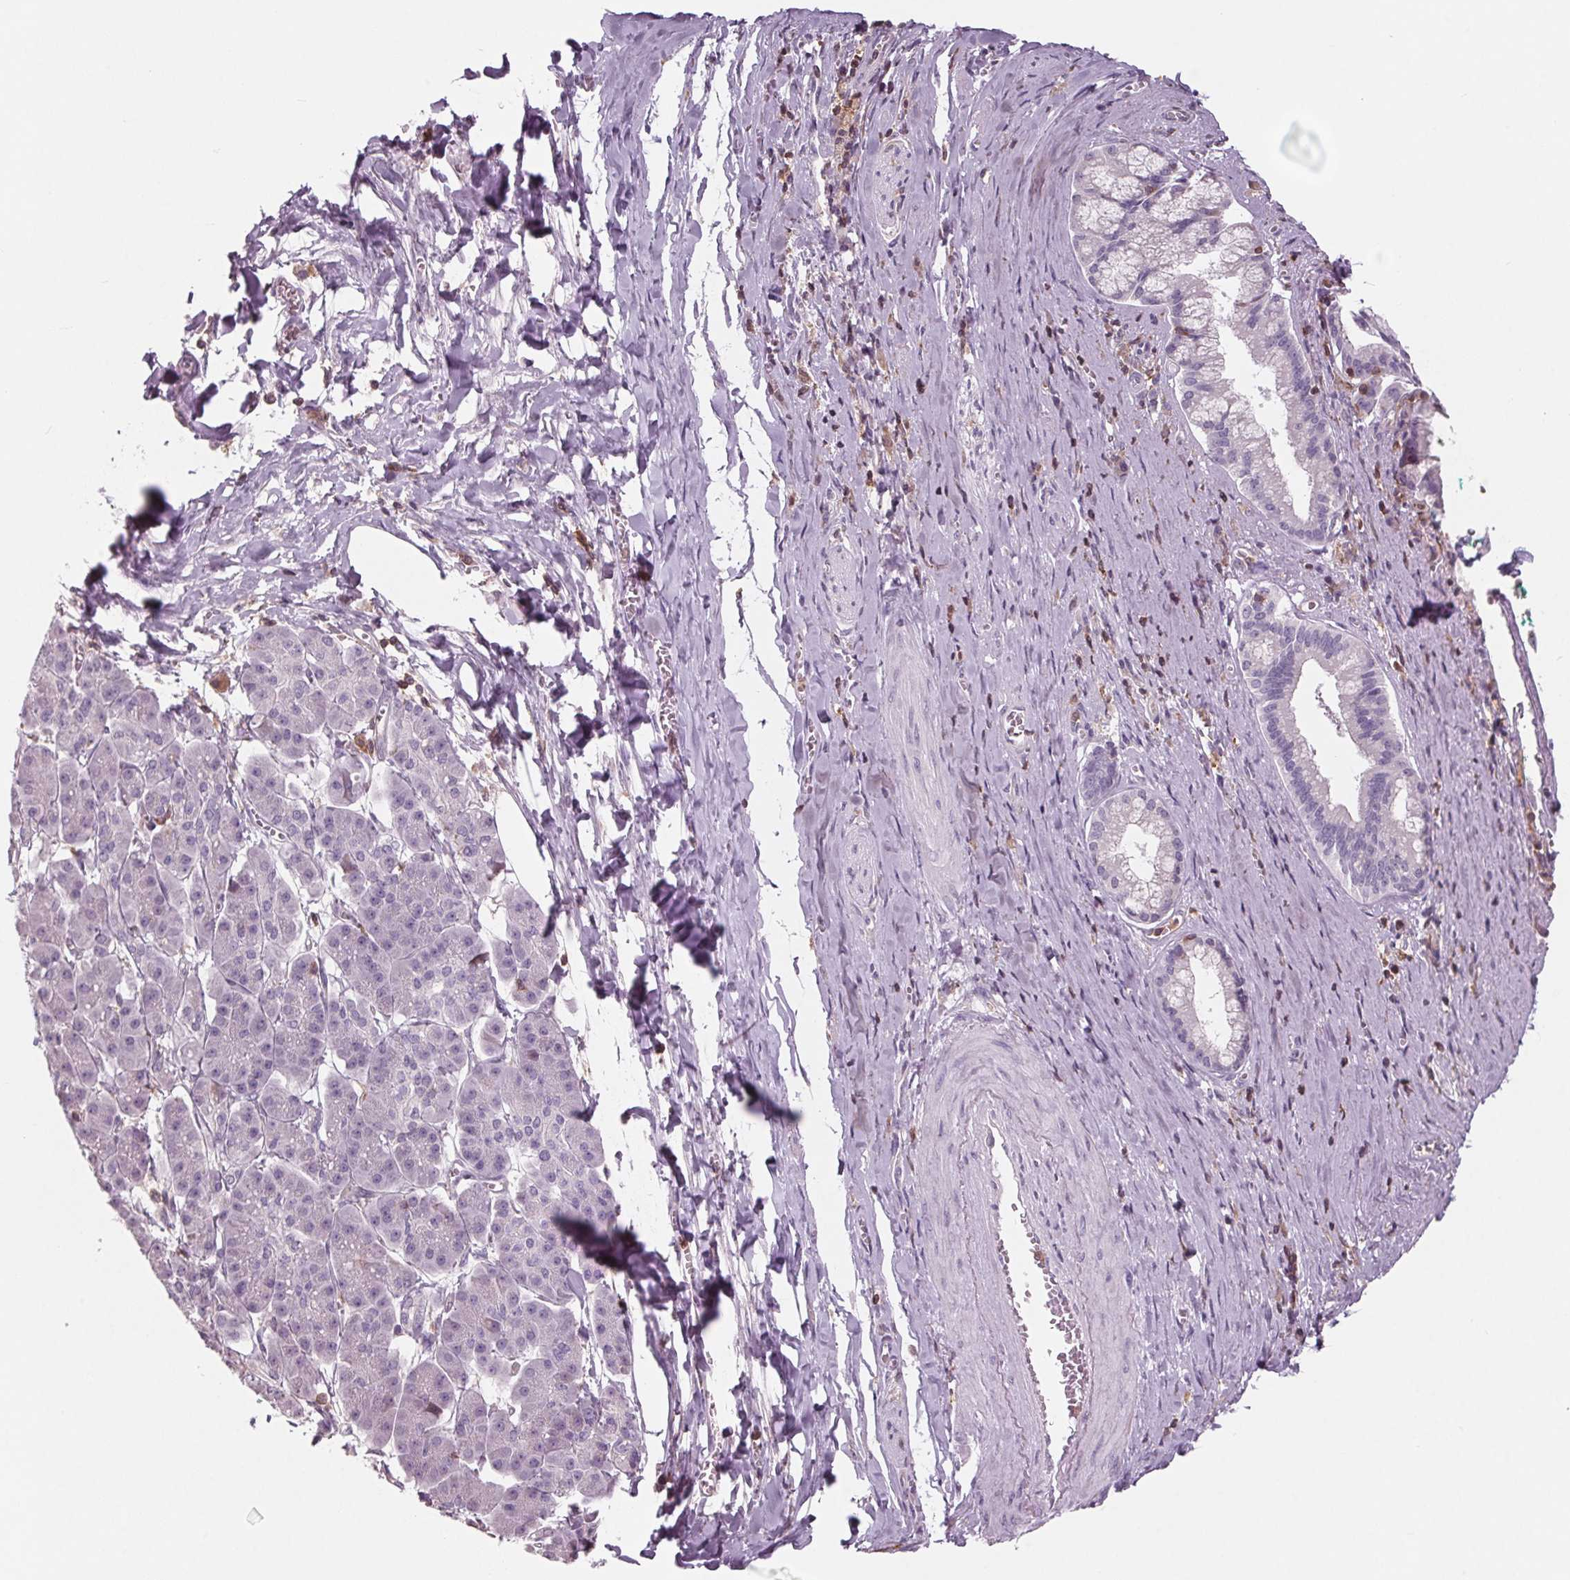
{"staining": {"intensity": "negative", "quantity": "none", "location": "none"}, "tissue": "pancreatic cancer", "cell_type": "Tumor cells", "image_type": "cancer", "snomed": [{"axis": "morphology", "description": "Normal tissue, NOS"}, {"axis": "morphology", "description": "Adenocarcinoma, NOS"}, {"axis": "topography", "description": "Lymph node"}, {"axis": "topography", "description": "Pancreas"}], "caption": "An IHC image of pancreatic adenocarcinoma is shown. There is no staining in tumor cells of pancreatic adenocarcinoma.", "gene": "ARHGAP25", "patient": {"sex": "female", "age": 58}}